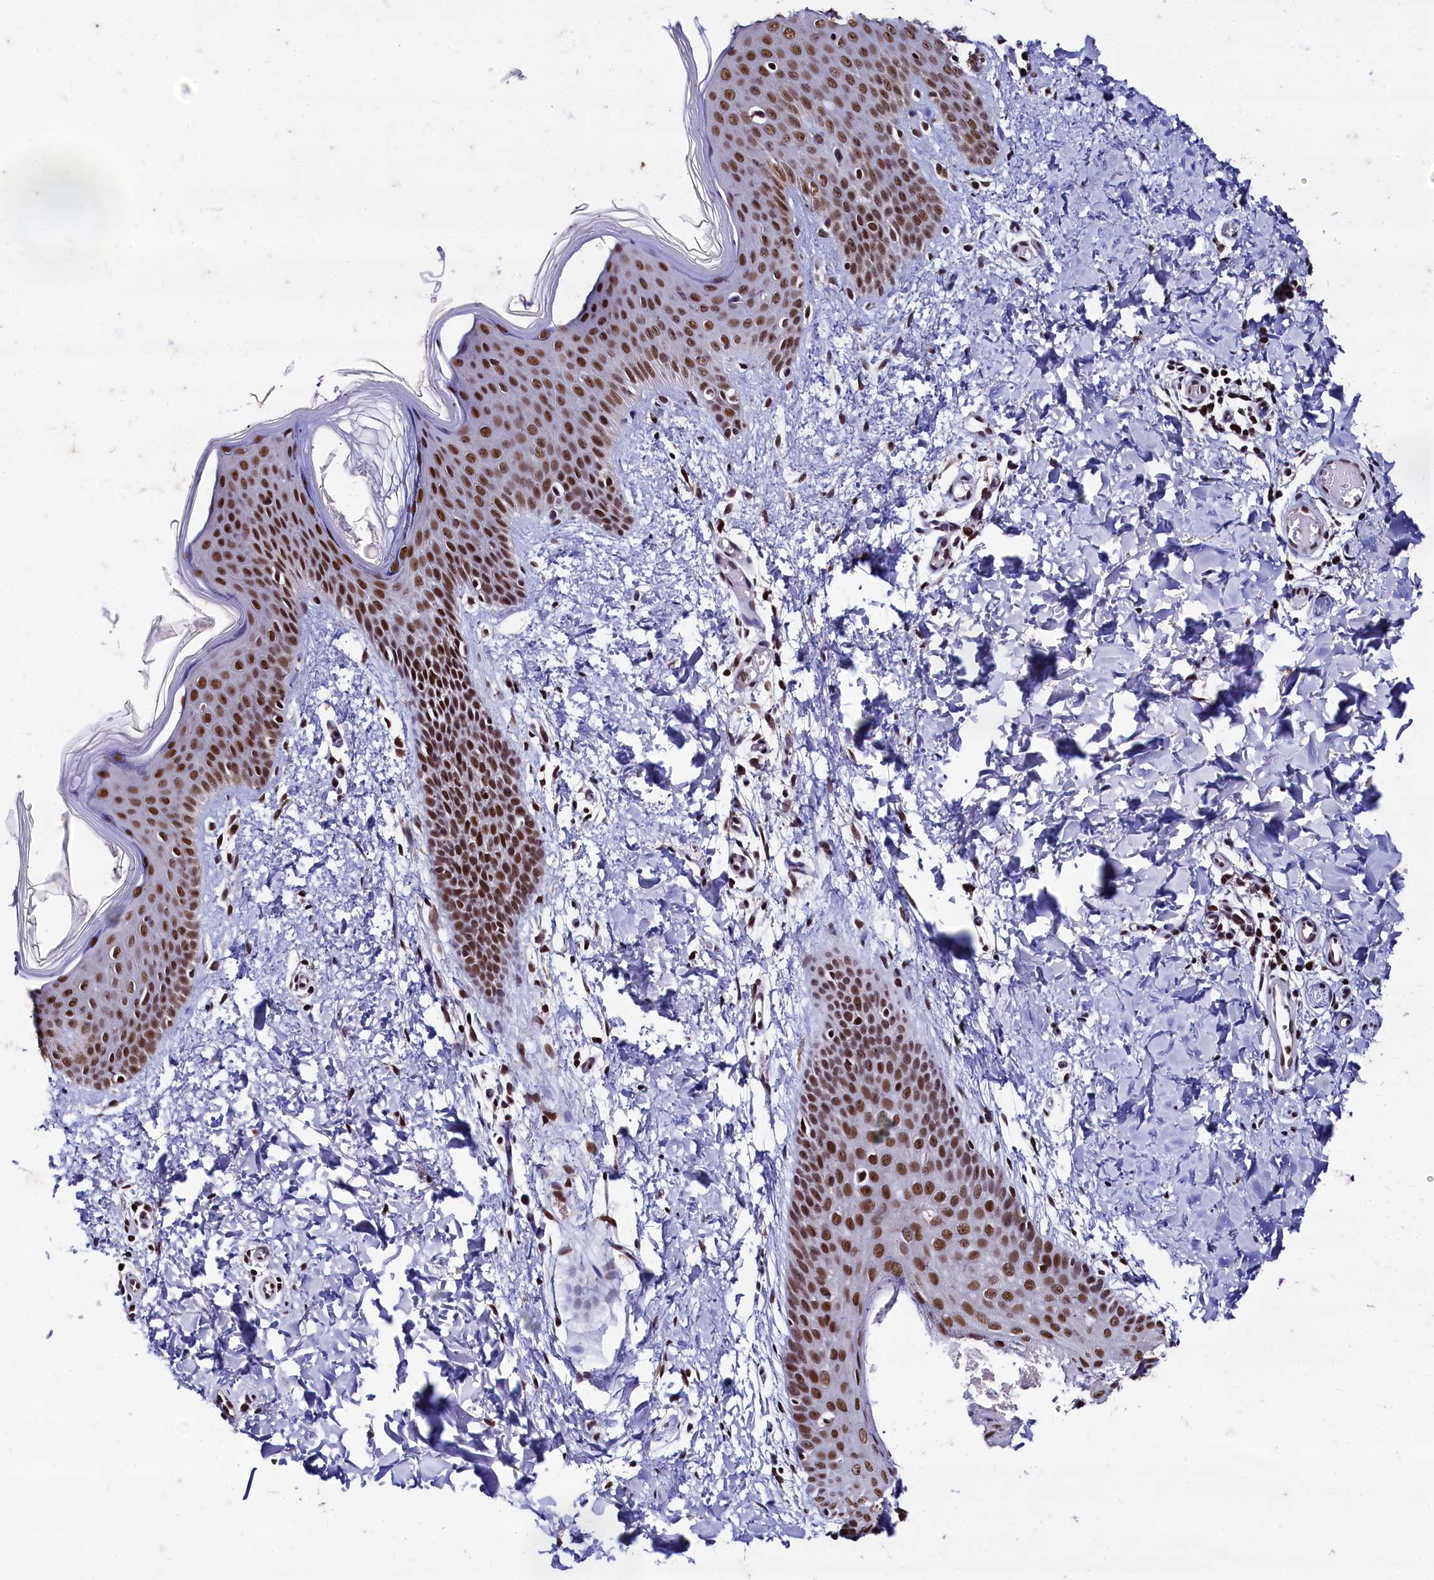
{"staining": {"intensity": "strong", "quantity": ">75%", "location": "nuclear"}, "tissue": "skin", "cell_type": "Fibroblasts", "image_type": "normal", "snomed": [{"axis": "morphology", "description": "Normal tissue, NOS"}, {"axis": "topography", "description": "Skin"}], "caption": "DAB (3,3'-diaminobenzidine) immunohistochemical staining of unremarkable human skin exhibits strong nuclear protein positivity in approximately >75% of fibroblasts. The staining was performed using DAB to visualize the protein expression in brown, while the nuclei were stained in blue with hematoxylin (Magnification: 20x).", "gene": "CPSF7", "patient": {"sex": "male", "age": 36}}